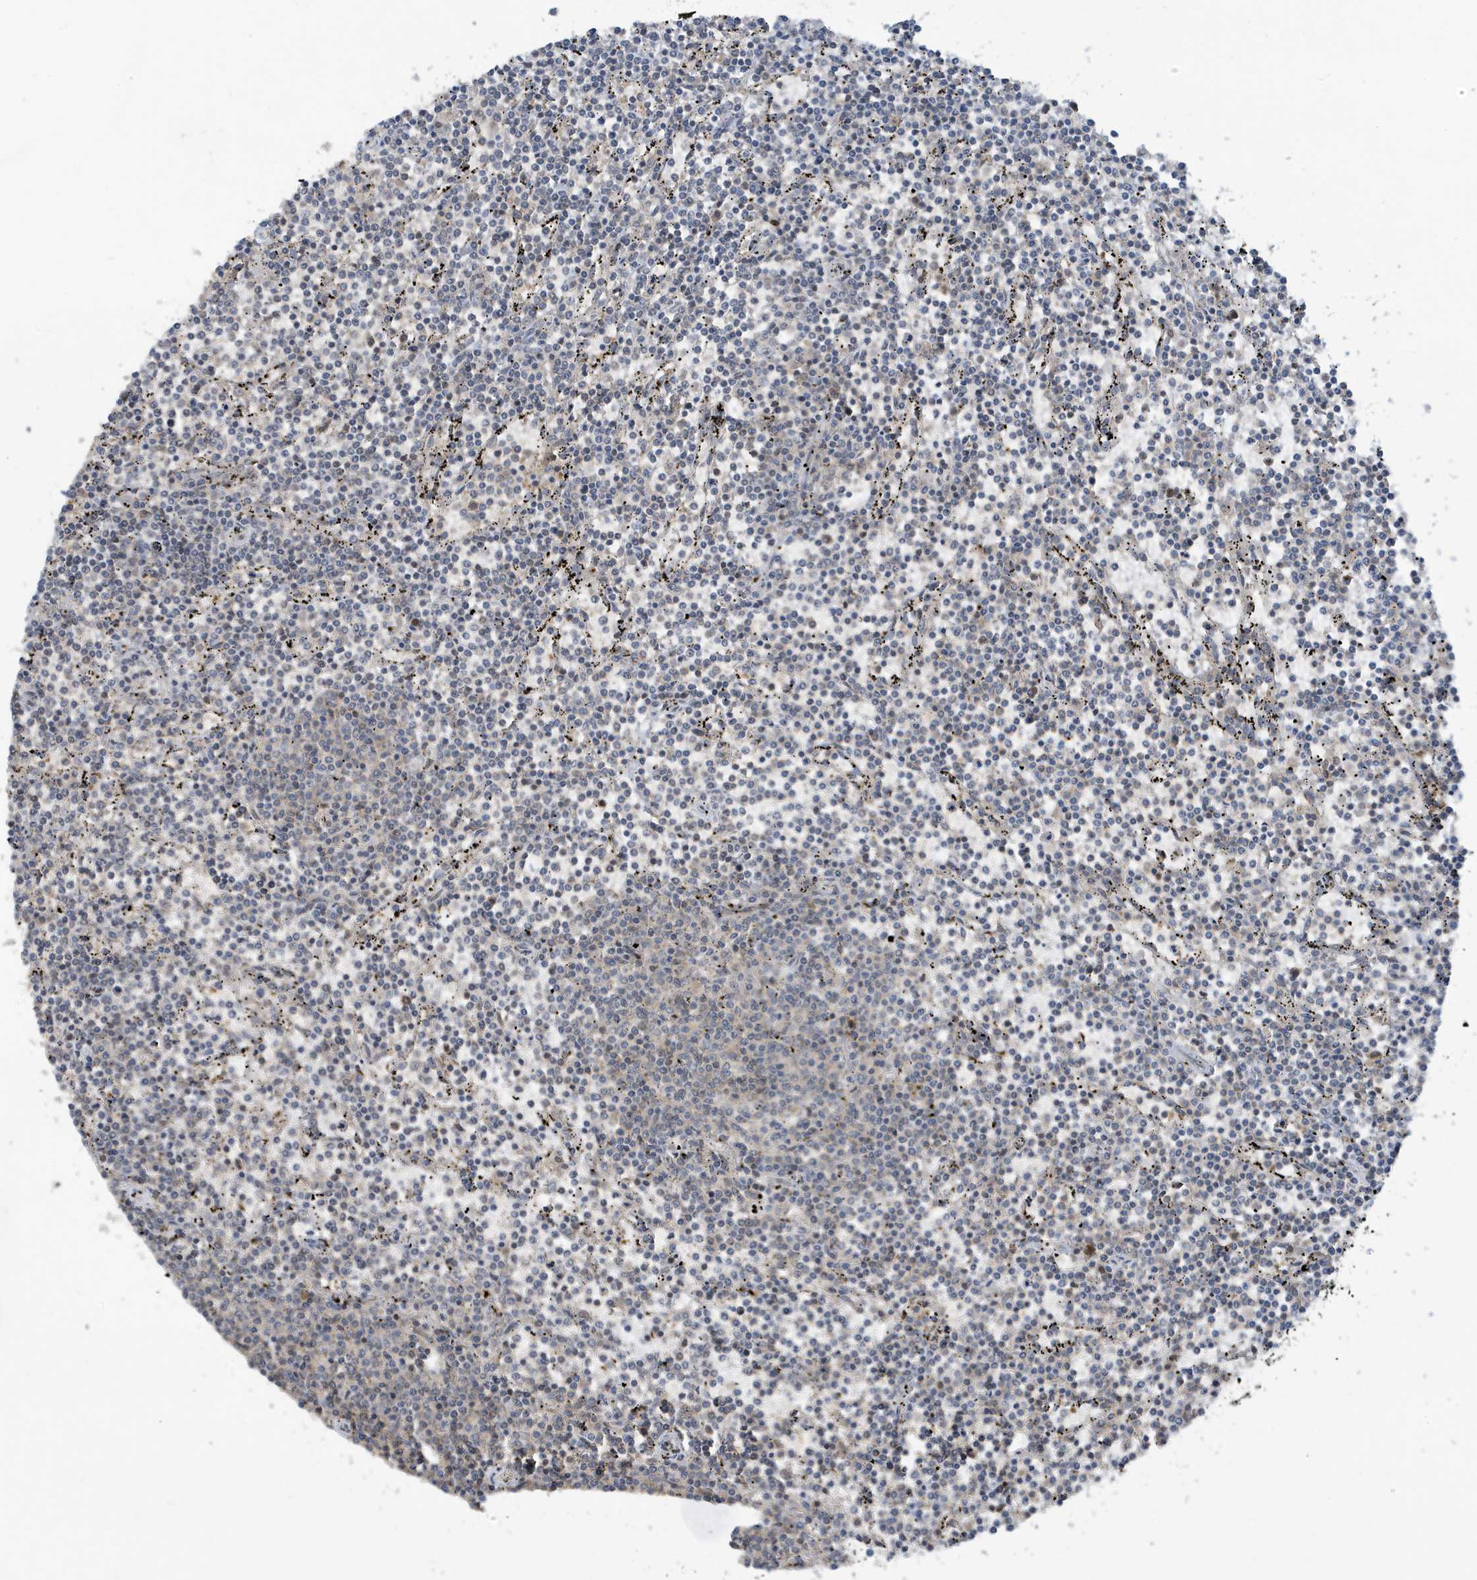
{"staining": {"intensity": "negative", "quantity": "none", "location": "none"}, "tissue": "lymphoma", "cell_type": "Tumor cells", "image_type": "cancer", "snomed": [{"axis": "morphology", "description": "Malignant lymphoma, non-Hodgkin's type, Low grade"}, {"axis": "topography", "description": "Spleen"}], "caption": "A high-resolution photomicrograph shows immunohistochemistry staining of low-grade malignant lymphoma, non-Hodgkin's type, which reveals no significant positivity in tumor cells.", "gene": "PRRT3", "patient": {"sex": "female", "age": 50}}